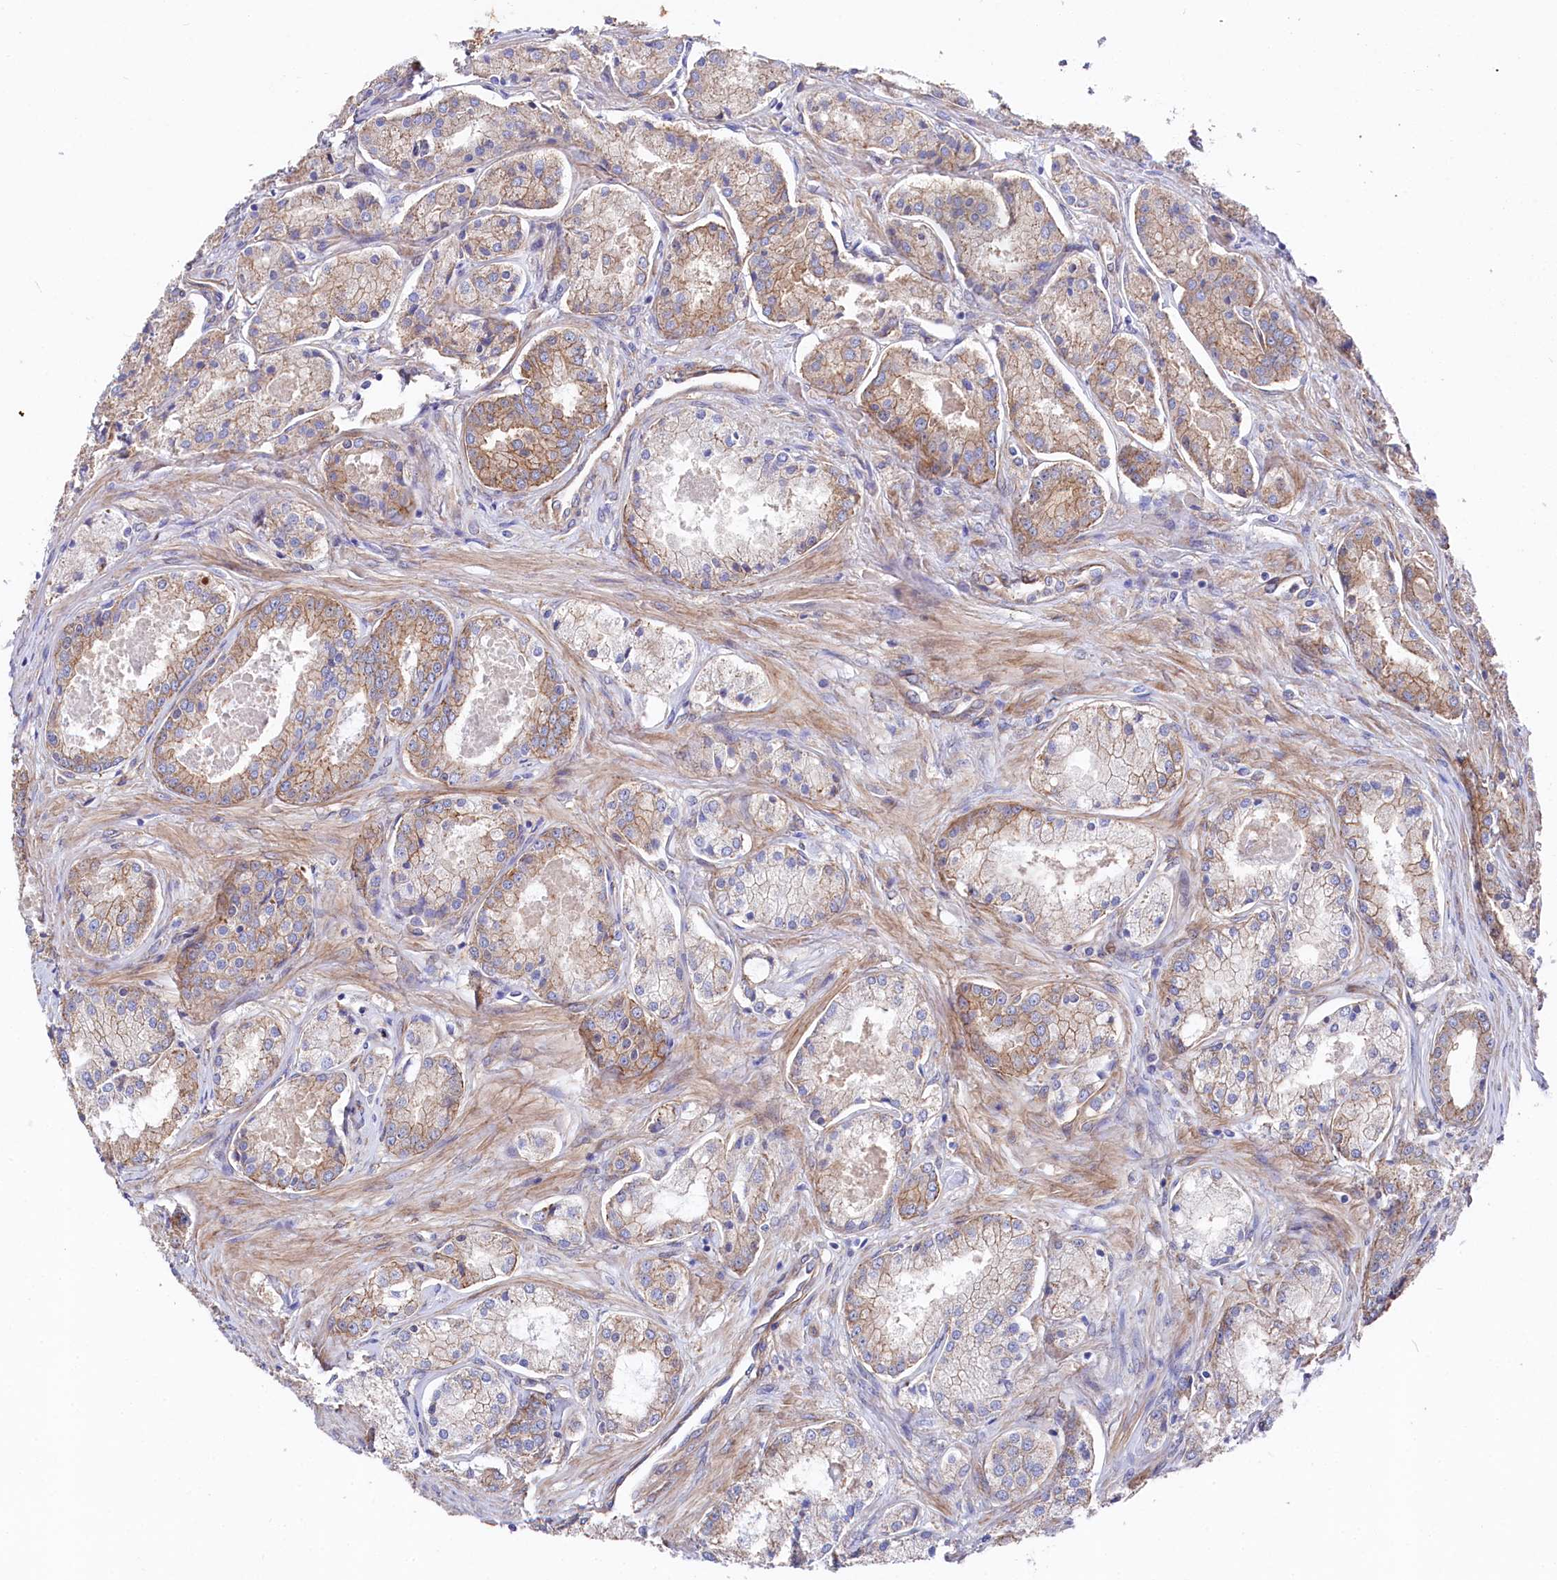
{"staining": {"intensity": "moderate", "quantity": "25%-75%", "location": "cytoplasmic/membranous"}, "tissue": "prostate cancer", "cell_type": "Tumor cells", "image_type": "cancer", "snomed": [{"axis": "morphology", "description": "Adenocarcinoma, Low grade"}, {"axis": "topography", "description": "Prostate"}], "caption": "About 25%-75% of tumor cells in human adenocarcinoma (low-grade) (prostate) exhibit moderate cytoplasmic/membranous protein staining as visualized by brown immunohistochemical staining.", "gene": "TNKS1BP1", "patient": {"sex": "male", "age": 68}}